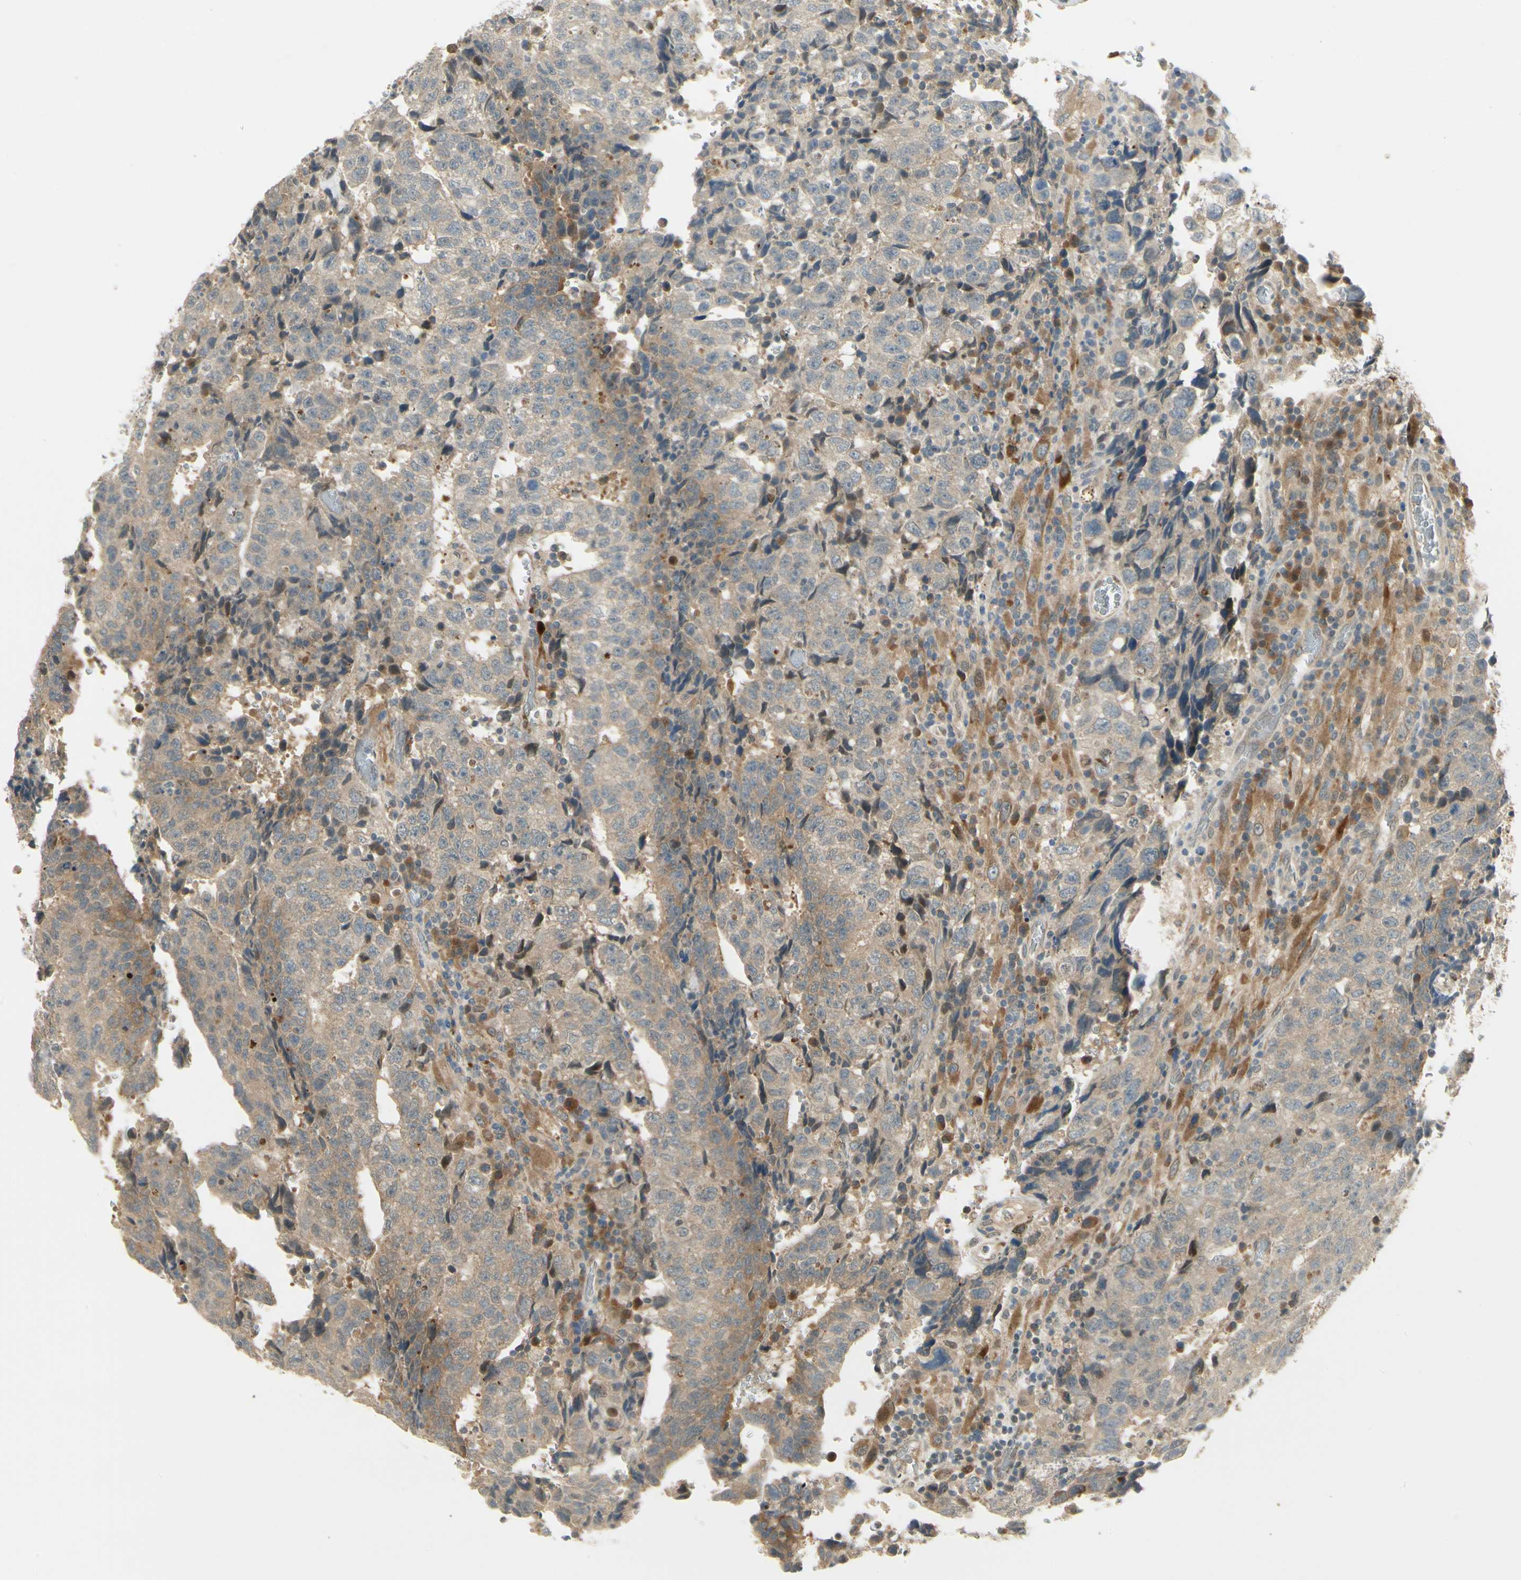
{"staining": {"intensity": "weak", "quantity": ">75%", "location": "cytoplasmic/membranous"}, "tissue": "testis cancer", "cell_type": "Tumor cells", "image_type": "cancer", "snomed": [{"axis": "morphology", "description": "Necrosis, NOS"}, {"axis": "morphology", "description": "Carcinoma, Embryonal, NOS"}, {"axis": "topography", "description": "Testis"}], "caption": "Testis cancer (embryonal carcinoma) was stained to show a protein in brown. There is low levels of weak cytoplasmic/membranous expression in about >75% of tumor cells.", "gene": "EPHB3", "patient": {"sex": "male", "age": 19}}